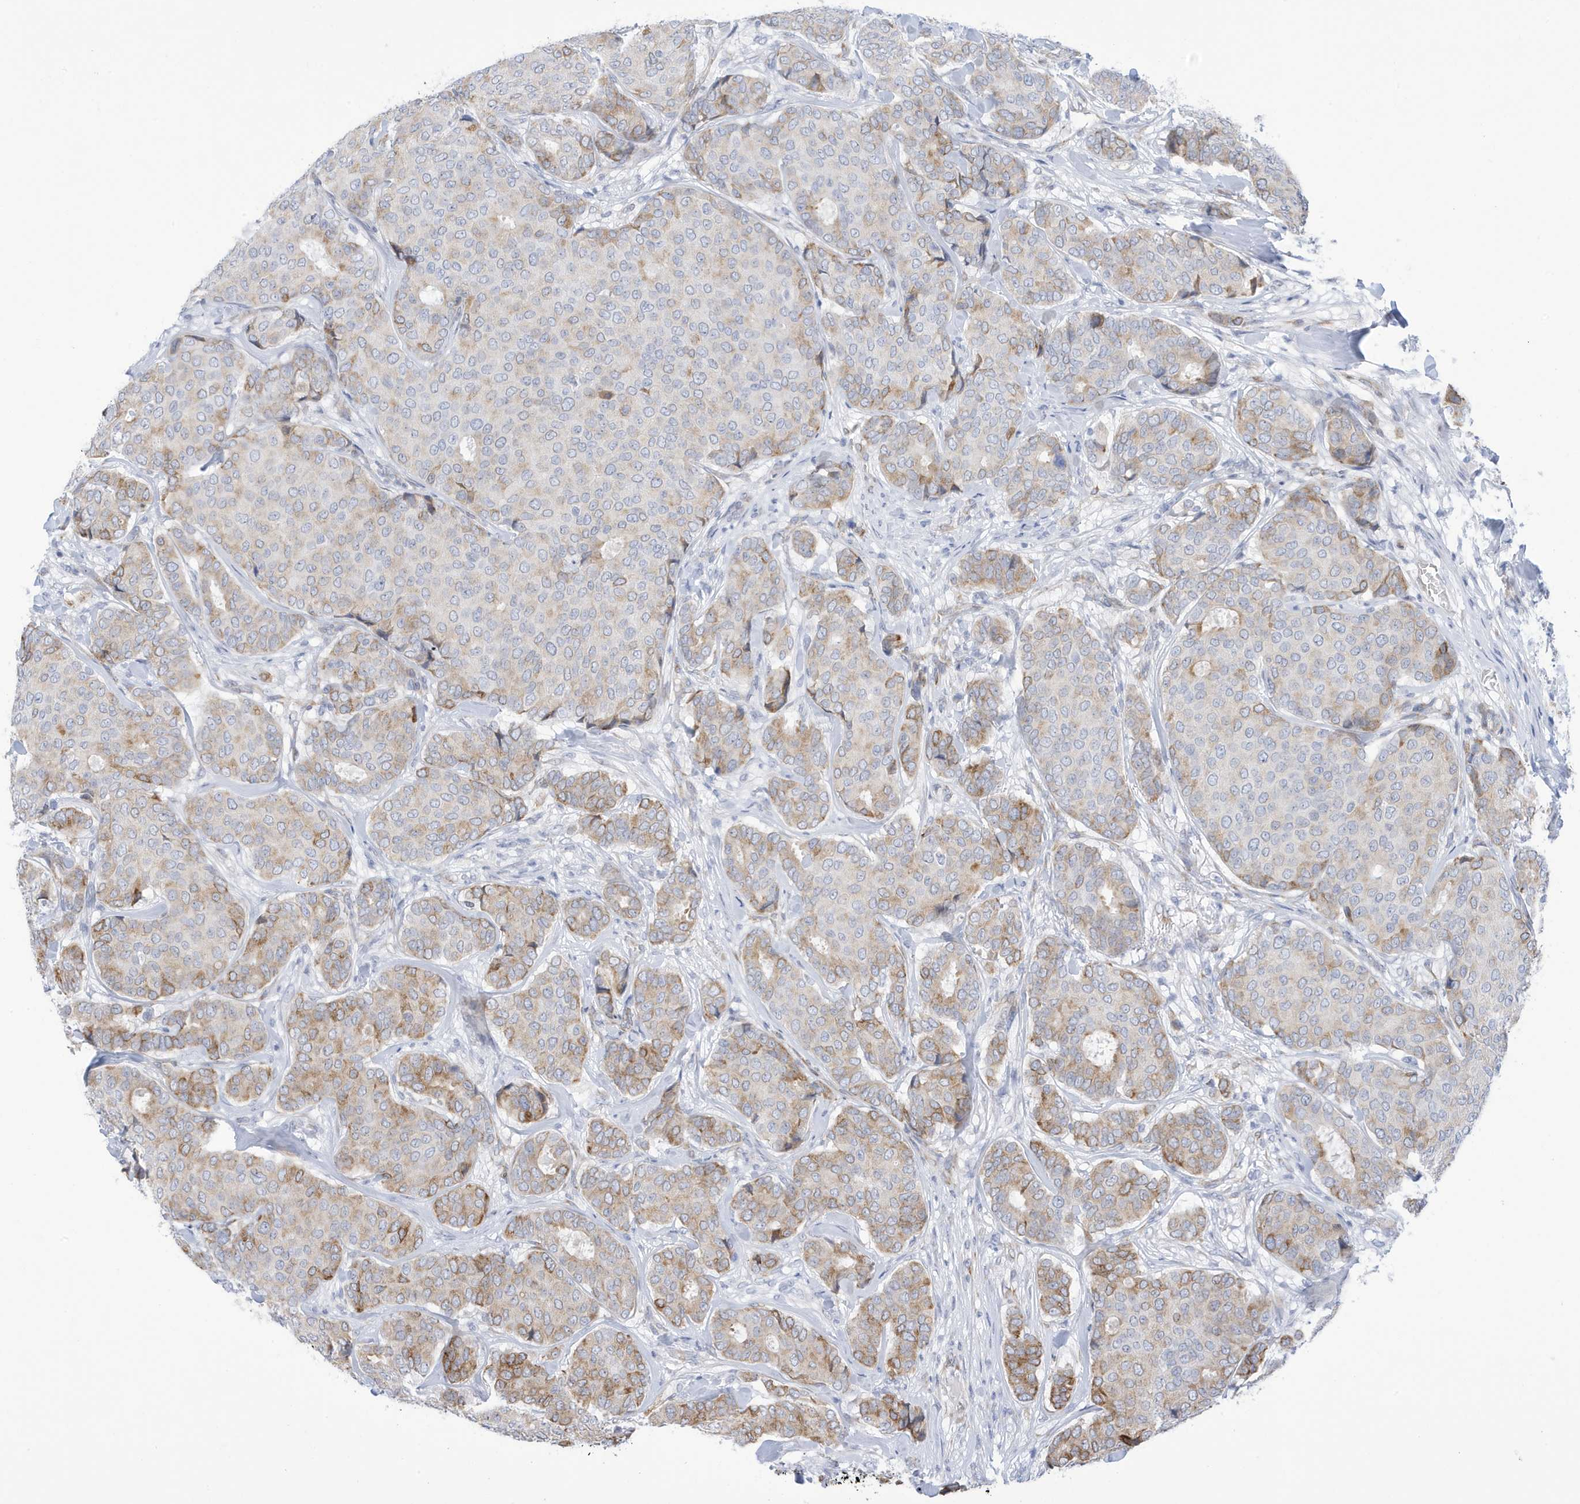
{"staining": {"intensity": "moderate", "quantity": "25%-75%", "location": "cytoplasmic/membranous"}, "tissue": "breast cancer", "cell_type": "Tumor cells", "image_type": "cancer", "snomed": [{"axis": "morphology", "description": "Duct carcinoma"}, {"axis": "topography", "description": "Breast"}], "caption": "High-power microscopy captured an immunohistochemistry micrograph of breast cancer, revealing moderate cytoplasmic/membranous positivity in about 25%-75% of tumor cells.", "gene": "SEMA3F", "patient": {"sex": "female", "age": 75}}